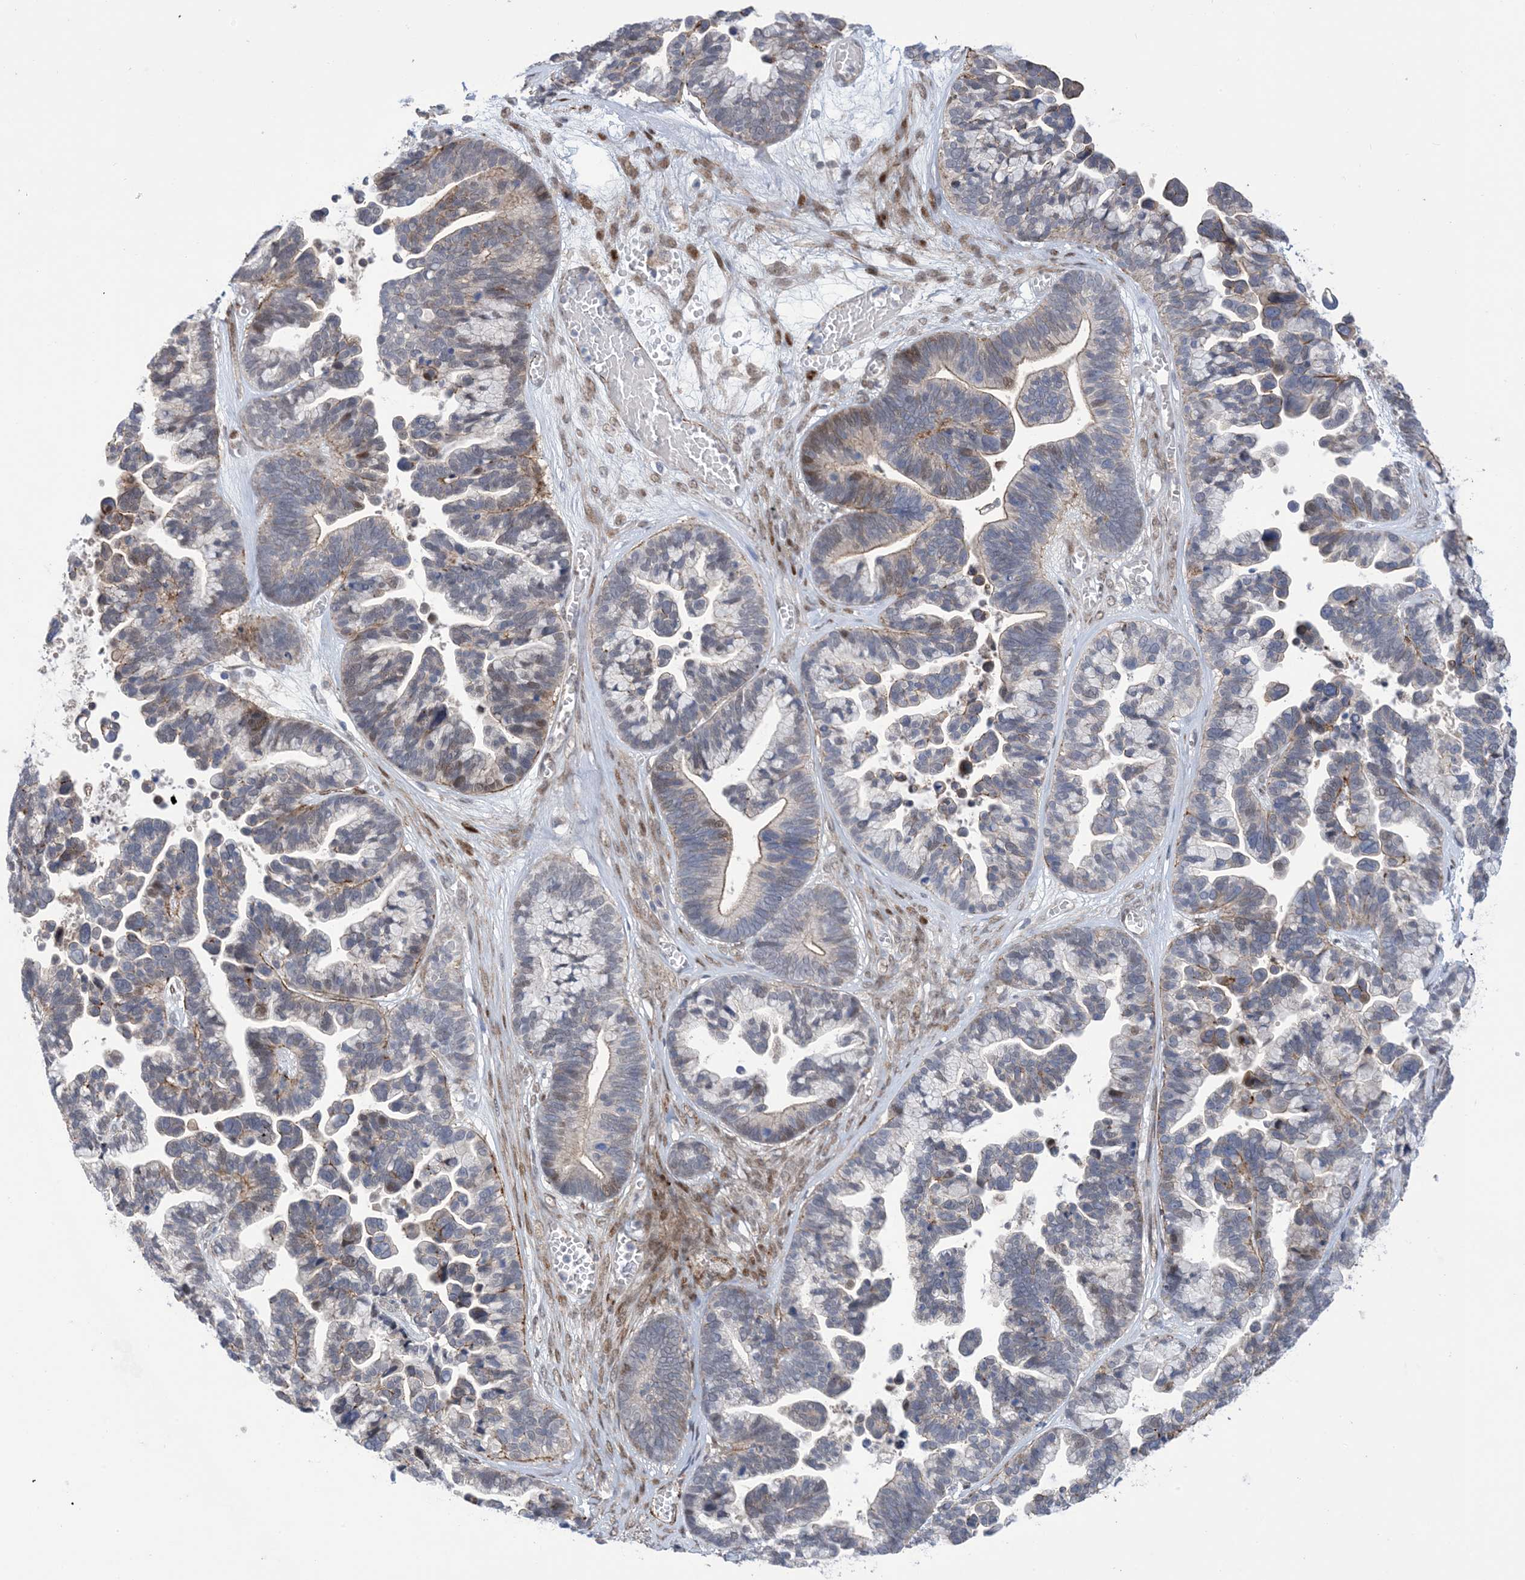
{"staining": {"intensity": "weak", "quantity": "25%-75%", "location": "cytoplasmic/membranous"}, "tissue": "ovarian cancer", "cell_type": "Tumor cells", "image_type": "cancer", "snomed": [{"axis": "morphology", "description": "Cystadenocarcinoma, serous, NOS"}, {"axis": "topography", "description": "Ovary"}], "caption": "This image shows immunohistochemistry staining of serous cystadenocarcinoma (ovarian), with low weak cytoplasmic/membranous expression in approximately 25%-75% of tumor cells.", "gene": "ZNF8", "patient": {"sex": "female", "age": 56}}